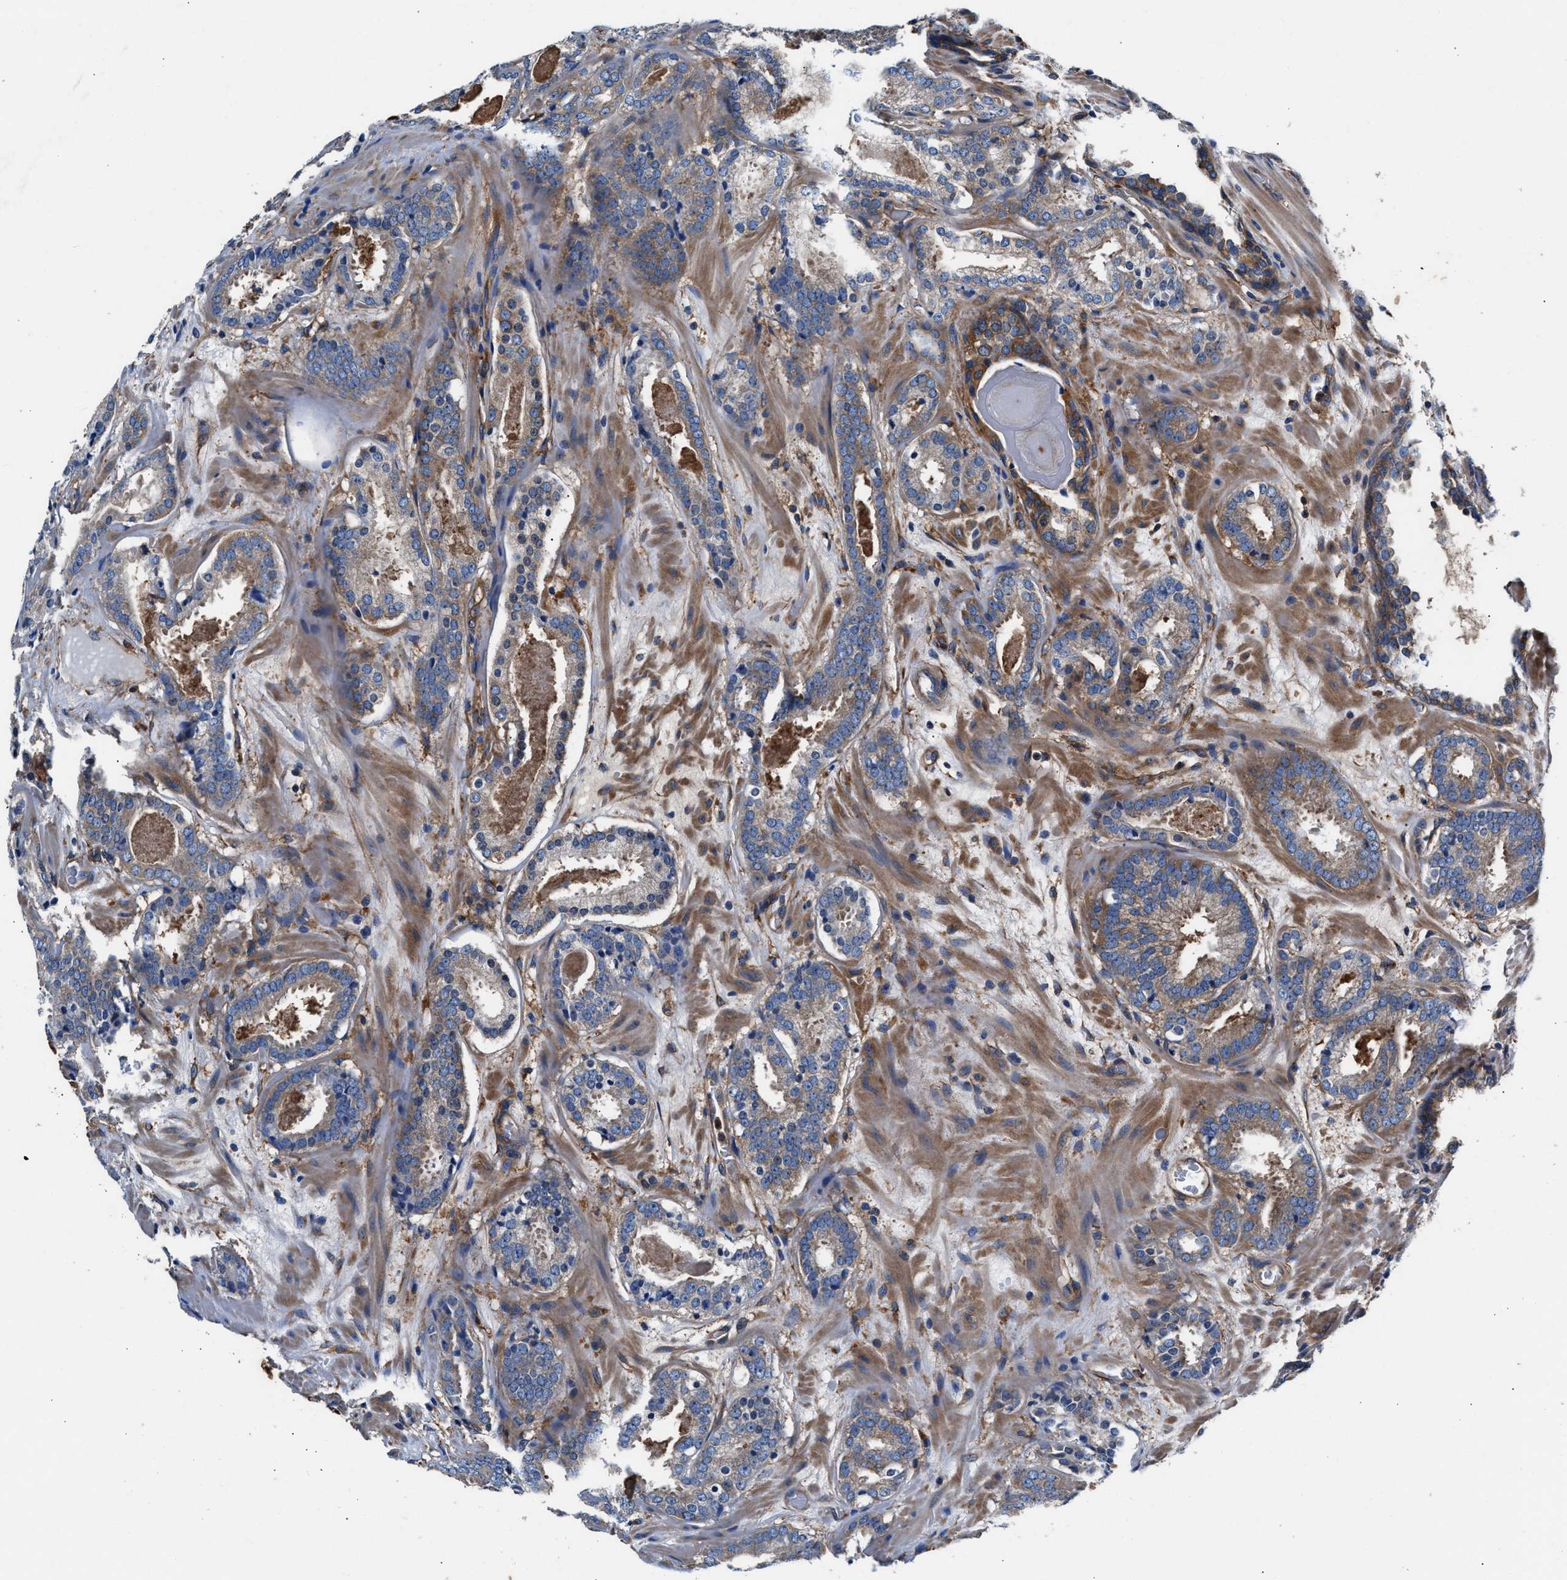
{"staining": {"intensity": "moderate", "quantity": "25%-75%", "location": "cytoplasmic/membranous"}, "tissue": "prostate cancer", "cell_type": "Tumor cells", "image_type": "cancer", "snomed": [{"axis": "morphology", "description": "Adenocarcinoma, Low grade"}, {"axis": "topography", "description": "Prostate"}], "caption": "DAB immunohistochemical staining of prostate cancer (adenocarcinoma (low-grade)) displays moderate cytoplasmic/membranous protein expression in approximately 25%-75% of tumor cells.", "gene": "SH3GL1", "patient": {"sex": "male", "age": 69}}